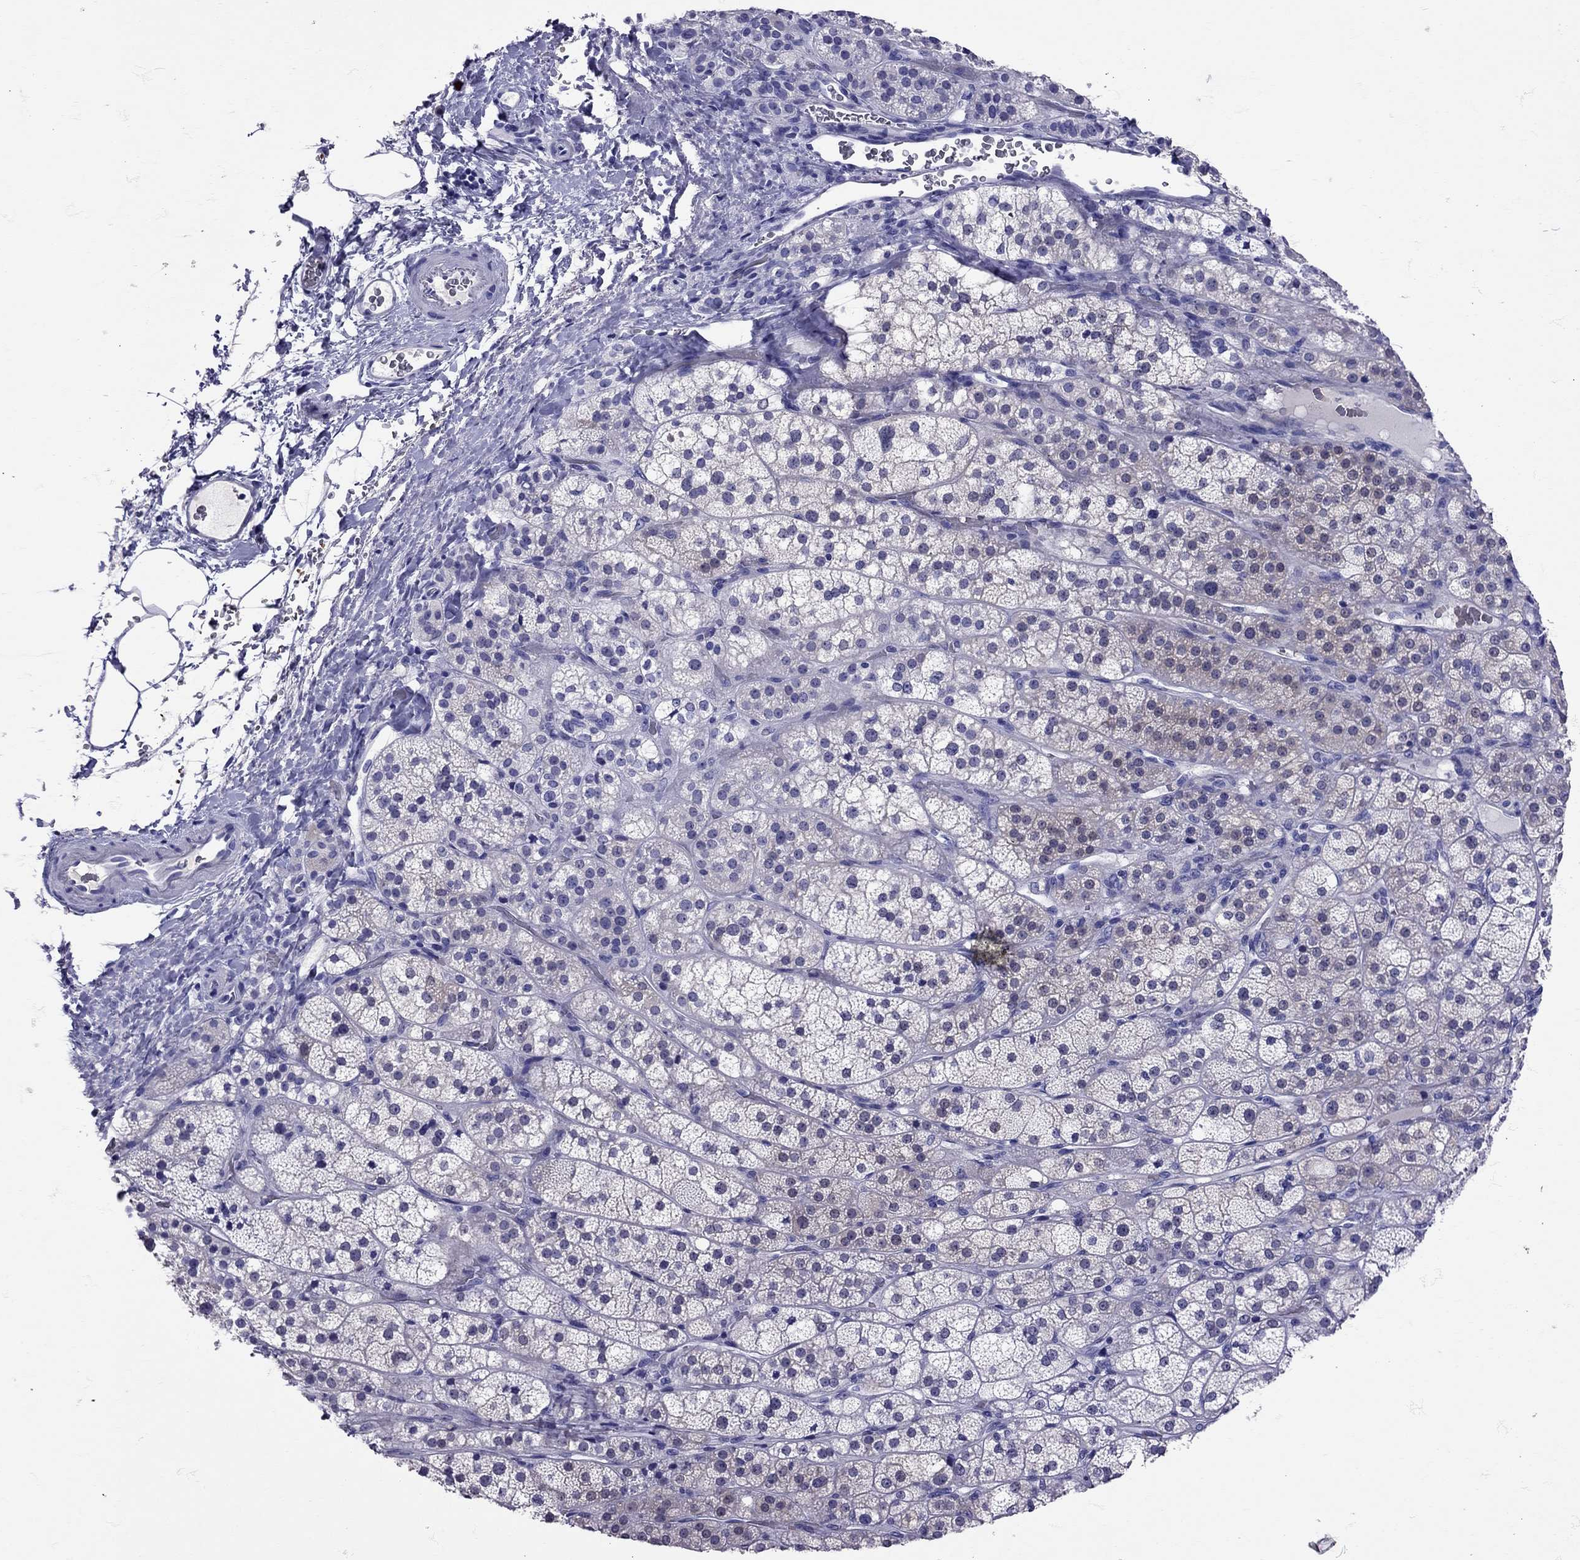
{"staining": {"intensity": "negative", "quantity": "none", "location": "none"}, "tissue": "adrenal gland", "cell_type": "Glandular cells", "image_type": "normal", "snomed": [{"axis": "morphology", "description": "Normal tissue, NOS"}, {"axis": "topography", "description": "Adrenal gland"}], "caption": "Glandular cells show no significant expression in benign adrenal gland.", "gene": "TBR1", "patient": {"sex": "female", "age": 60}}